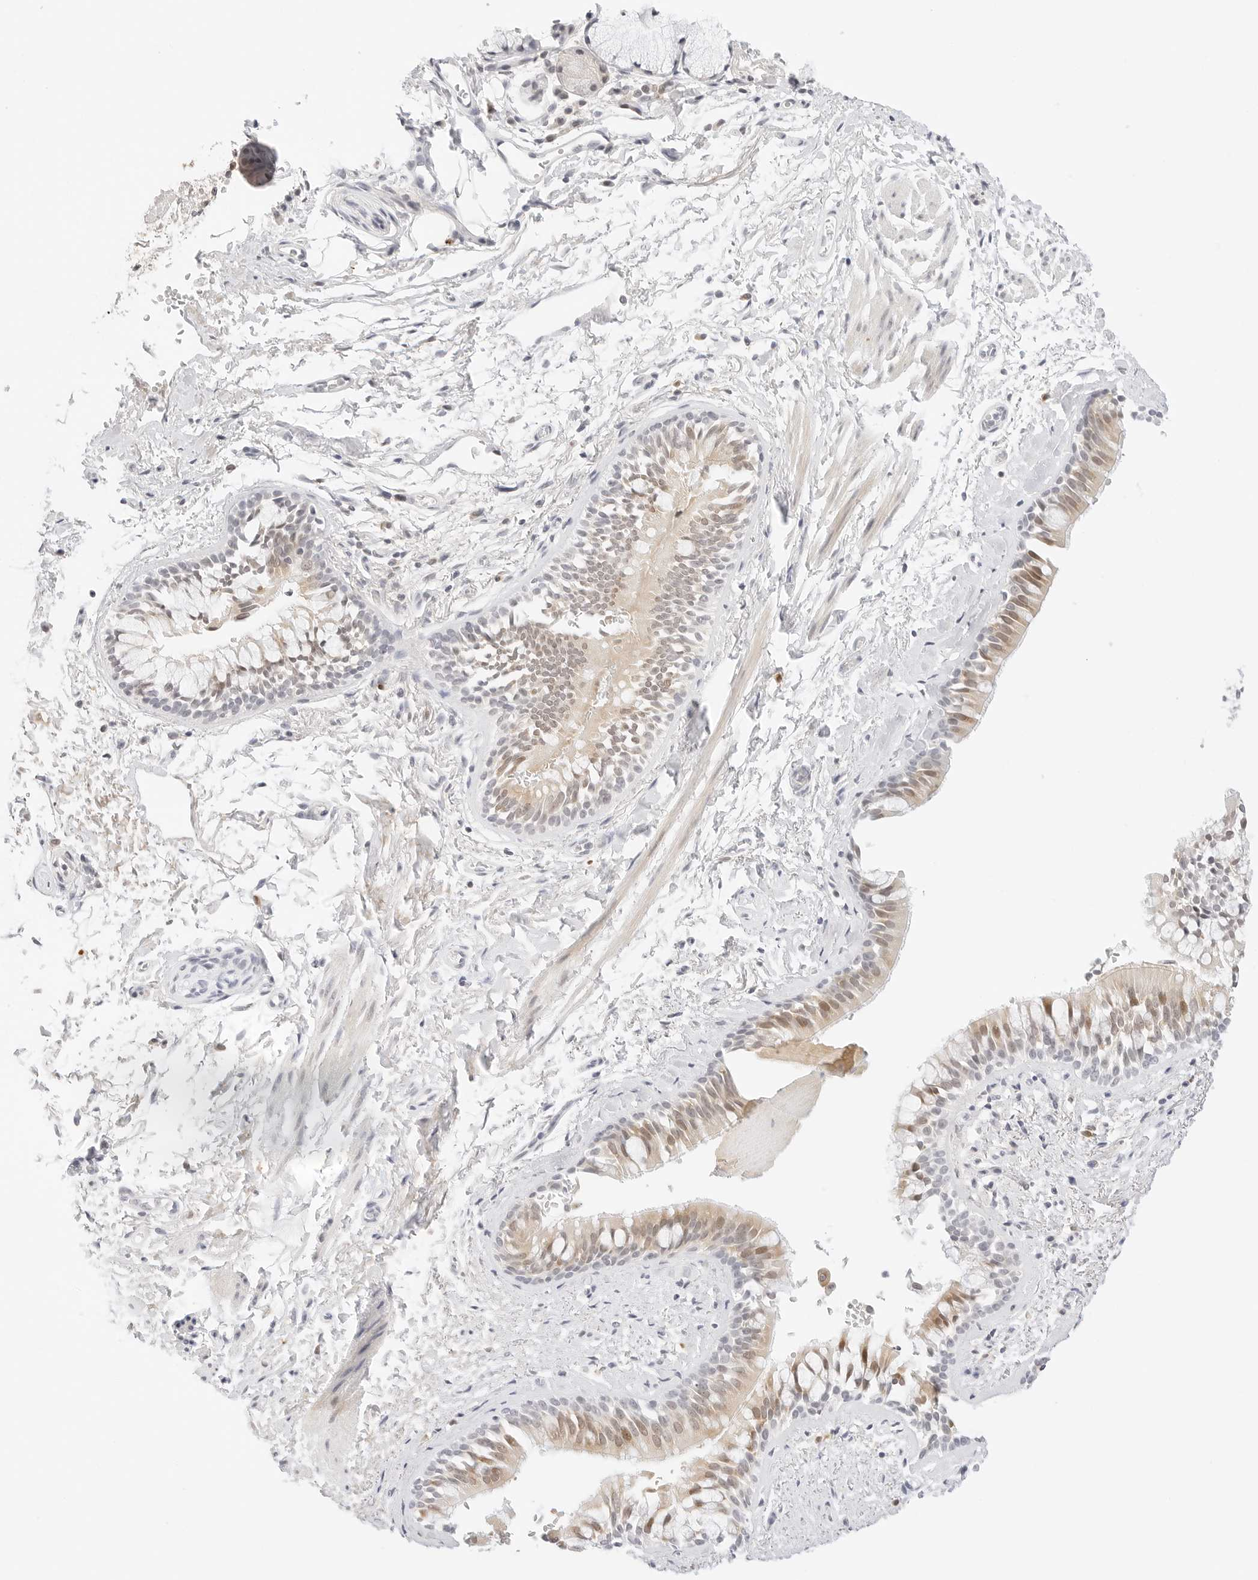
{"staining": {"intensity": "weak", "quantity": "25%-75%", "location": "cytoplasmic/membranous,nuclear"}, "tissue": "bronchus", "cell_type": "Respiratory epithelial cells", "image_type": "normal", "snomed": [{"axis": "morphology", "description": "Normal tissue, NOS"}, {"axis": "morphology", "description": "Inflammation, NOS"}, {"axis": "topography", "description": "Cartilage tissue"}, {"axis": "topography", "description": "Bronchus"}, {"axis": "topography", "description": "Lung"}], "caption": "Immunohistochemical staining of benign human bronchus displays weak cytoplasmic/membranous,nuclear protein expression in about 25%-75% of respiratory epithelial cells.", "gene": "XKR4", "patient": {"sex": "female", "age": 64}}